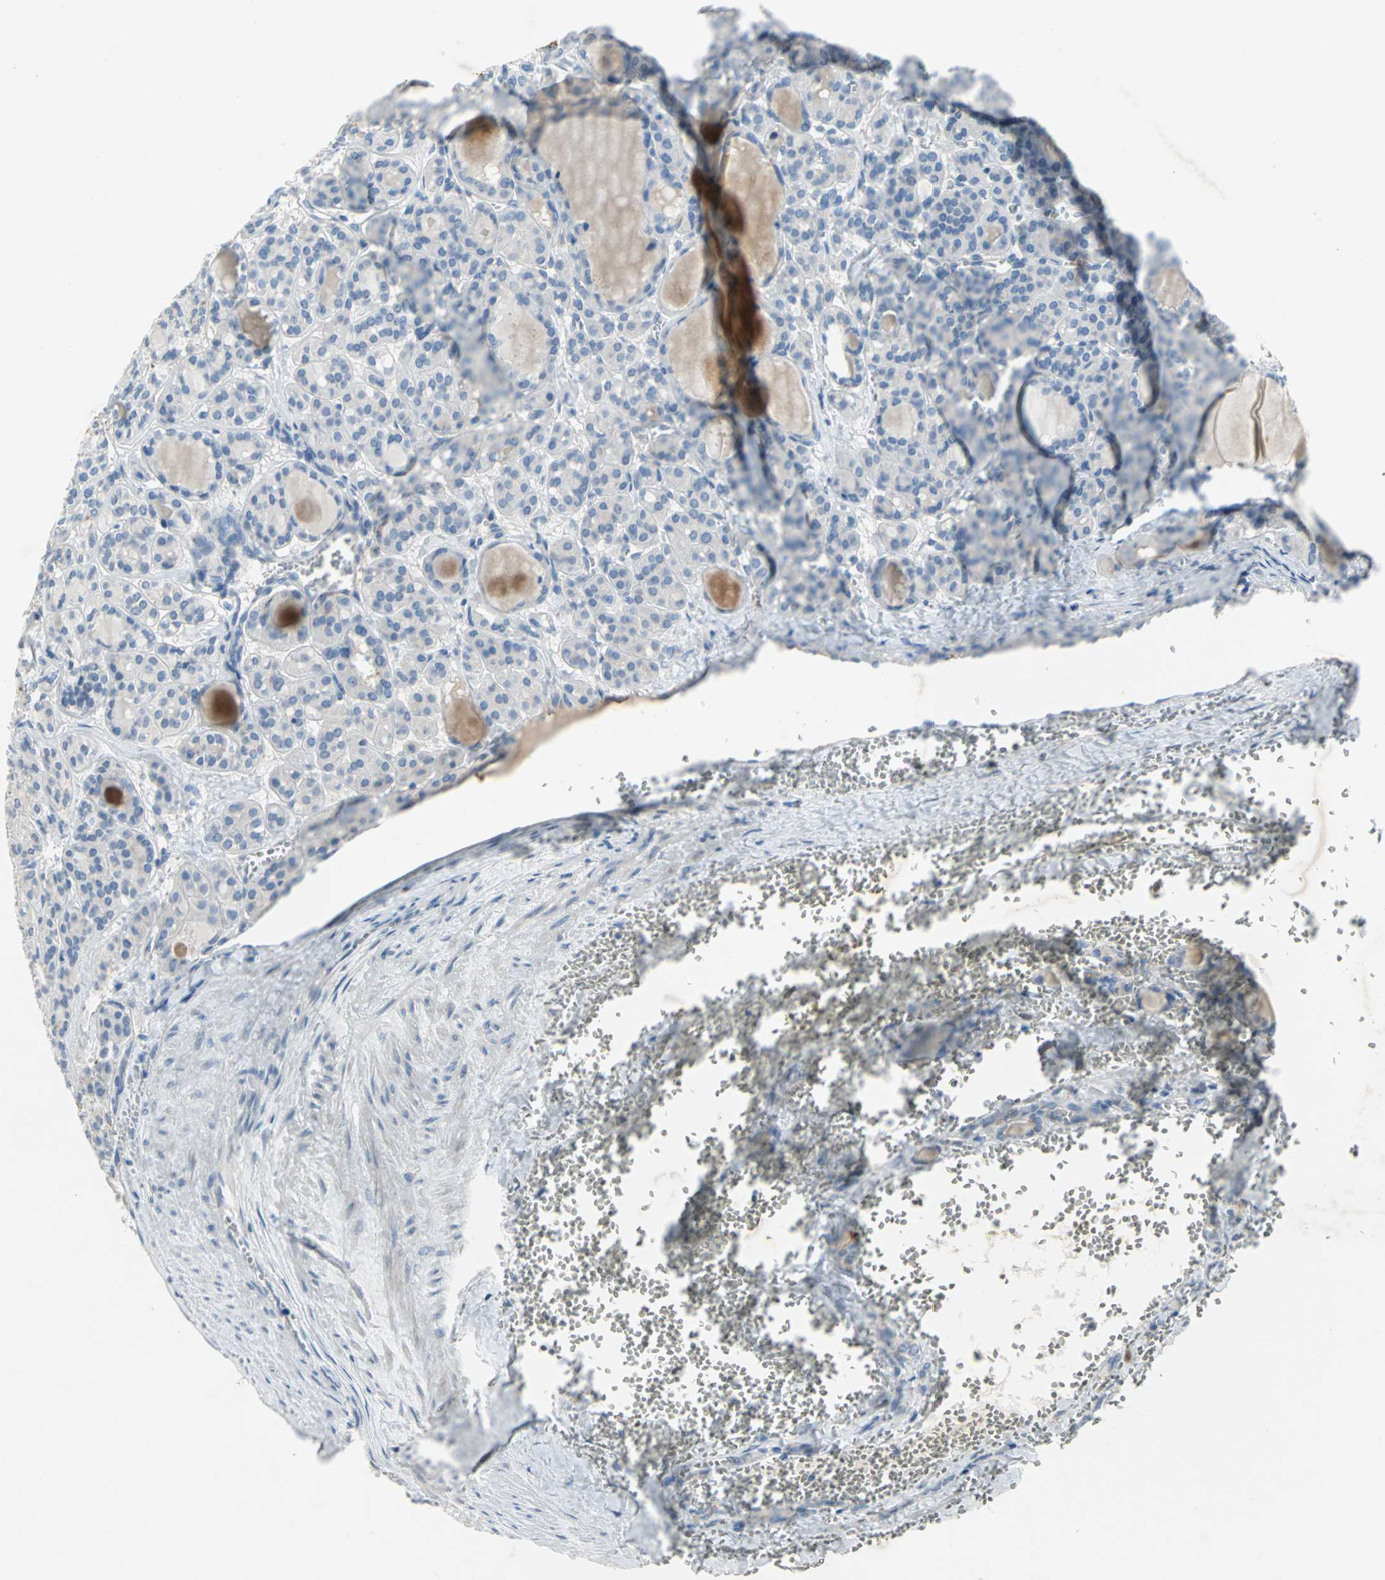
{"staining": {"intensity": "negative", "quantity": "none", "location": "none"}, "tissue": "thyroid cancer", "cell_type": "Tumor cells", "image_type": "cancer", "snomed": [{"axis": "morphology", "description": "Follicular adenoma carcinoma, NOS"}, {"axis": "topography", "description": "Thyroid gland"}], "caption": "An image of thyroid cancer (follicular adenoma carcinoma) stained for a protein displays no brown staining in tumor cells. (DAB immunohistochemistry (IHC) visualized using brightfield microscopy, high magnification).", "gene": "PTGDS", "patient": {"sex": "female", "age": 71}}